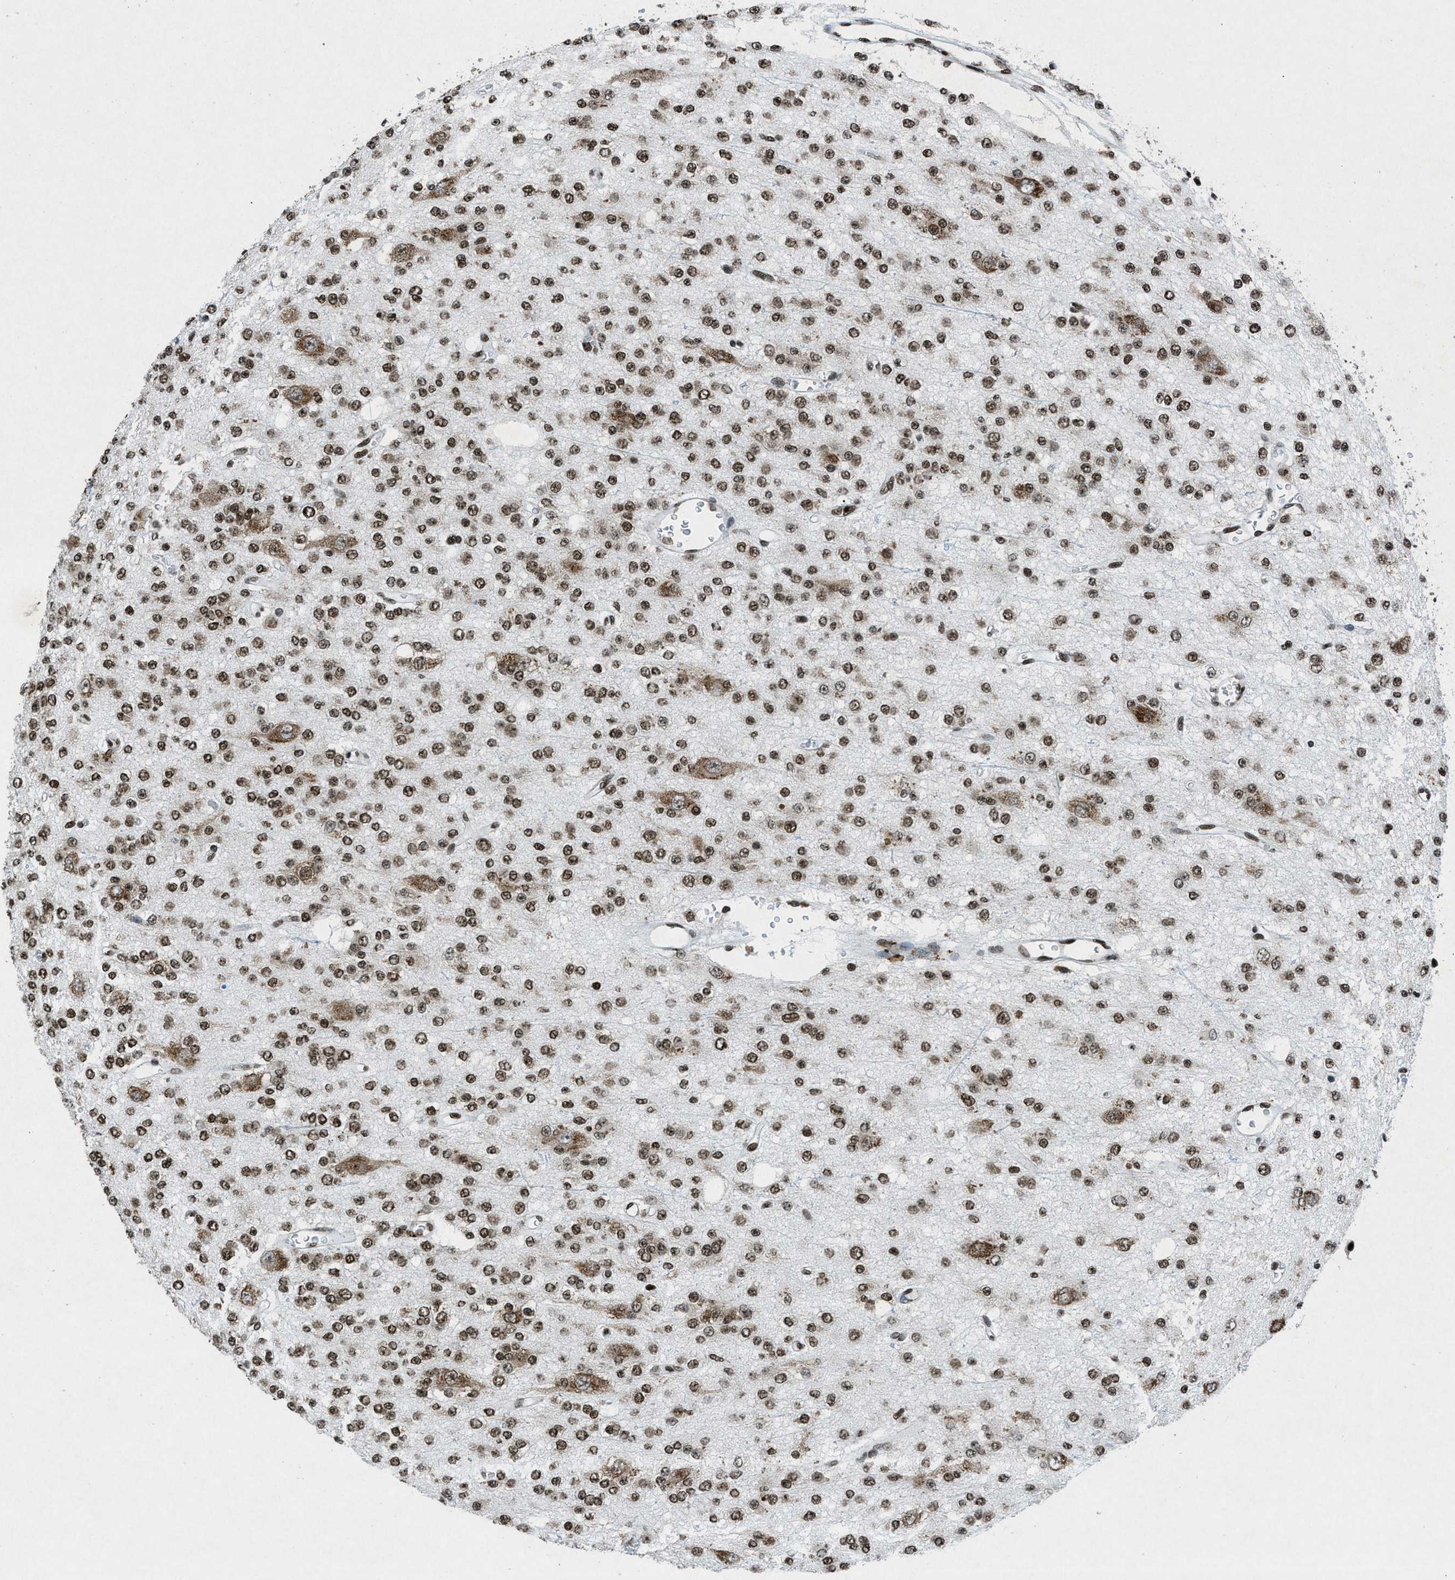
{"staining": {"intensity": "moderate", "quantity": ">75%", "location": "nuclear"}, "tissue": "glioma", "cell_type": "Tumor cells", "image_type": "cancer", "snomed": [{"axis": "morphology", "description": "Glioma, malignant, Low grade"}, {"axis": "topography", "description": "Brain"}], "caption": "Tumor cells exhibit moderate nuclear expression in approximately >75% of cells in glioma.", "gene": "NXF1", "patient": {"sex": "male", "age": 38}}